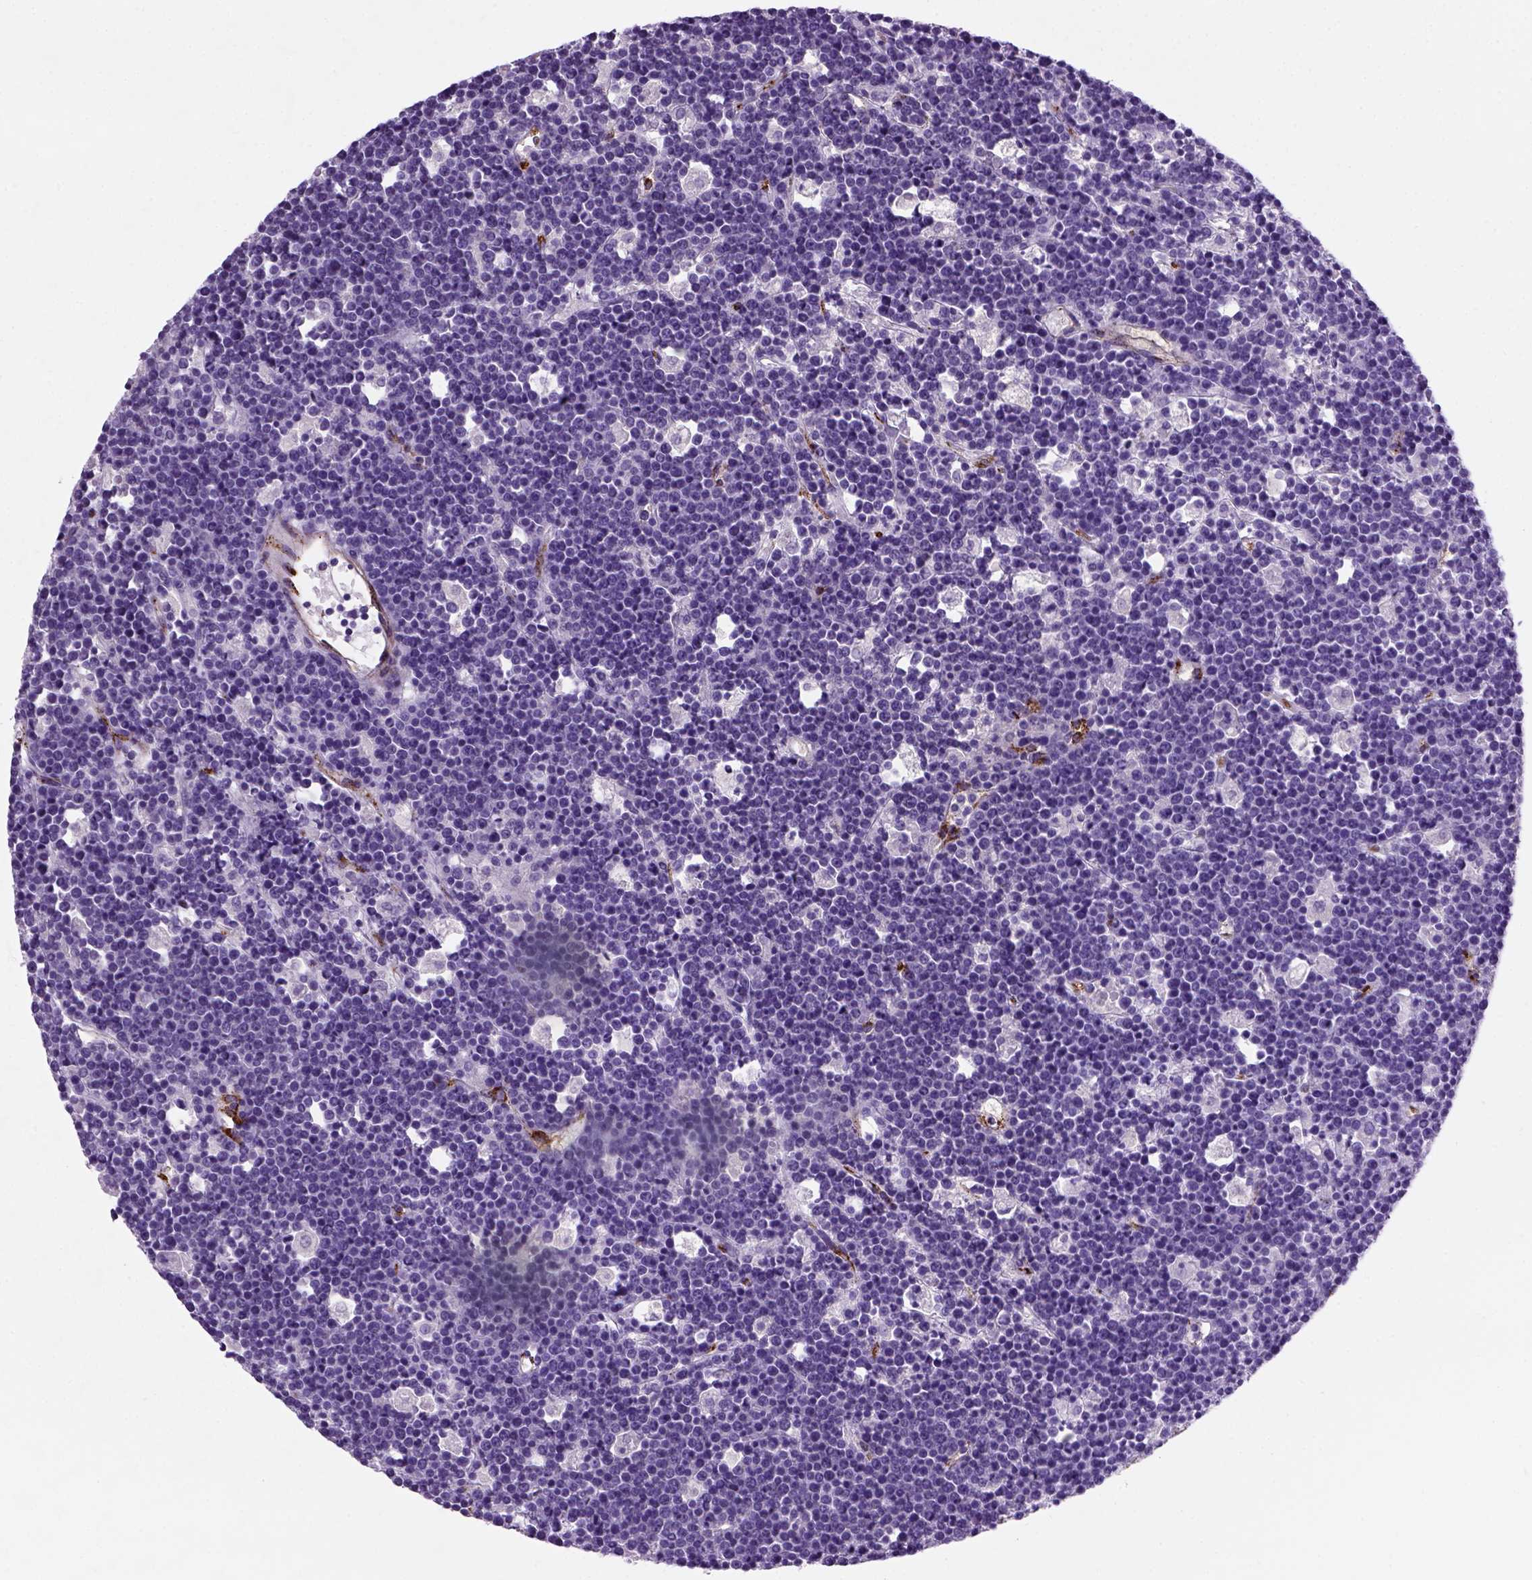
{"staining": {"intensity": "negative", "quantity": "none", "location": "none"}, "tissue": "lymphoma", "cell_type": "Tumor cells", "image_type": "cancer", "snomed": [{"axis": "morphology", "description": "Malignant lymphoma, non-Hodgkin's type, High grade"}, {"axis": "topography", "description": "Ovary"}], "caption": "This is an immunohistochemistry photomicrograph of human malignant lymphoma, non-Hodgkin's type (high-grade). There is no positivity in tumor cells.", "gene": "VWF", "patient": {"sex": "female", "age": 56}}